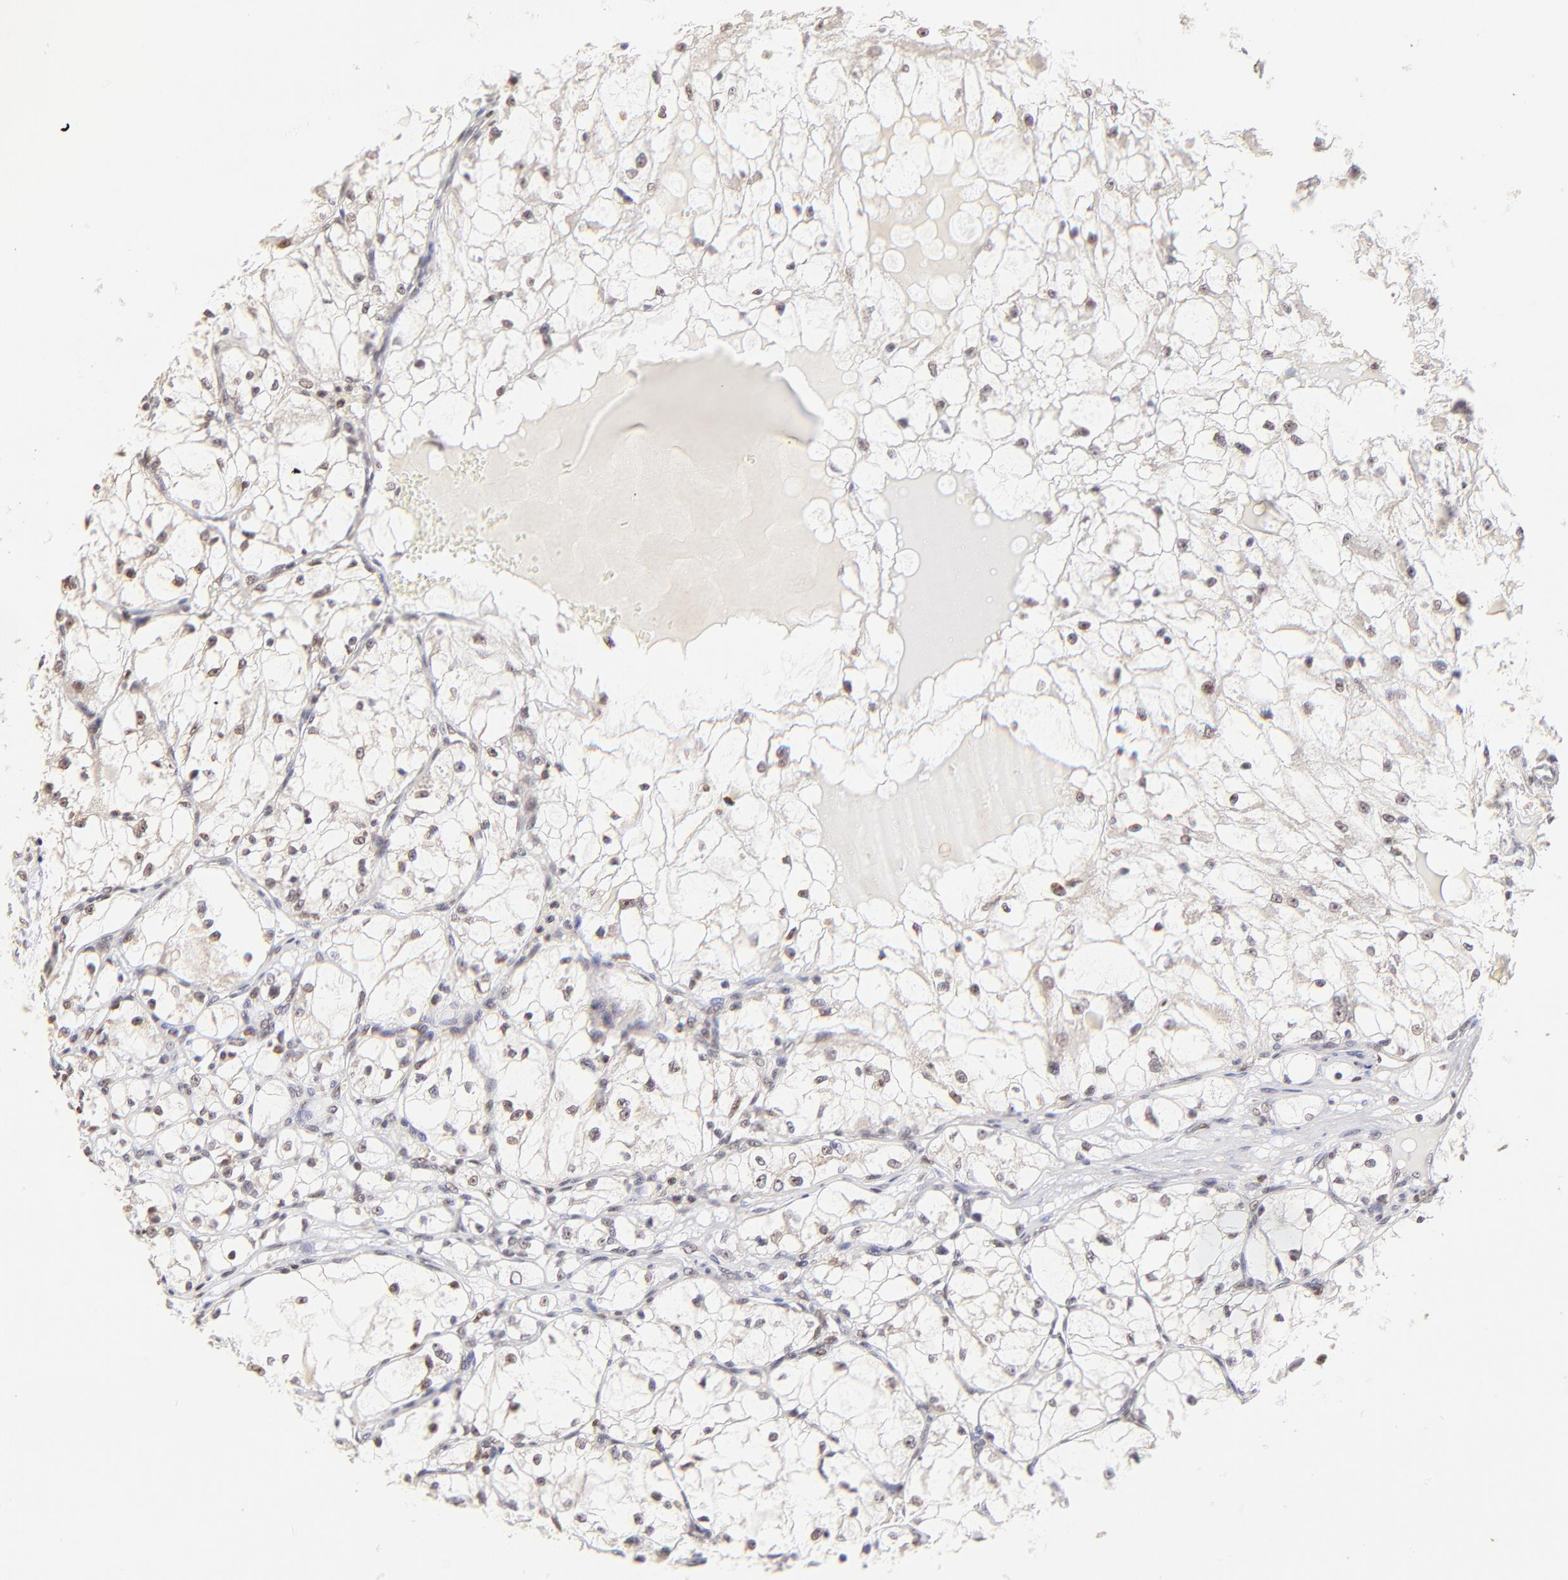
{"staining": {"intensity": "weak", "quantity": "25%-75%", "location": "nuclear"}, "tissue": "renal cancer", "cell_type": "Tumor cells", "image_type": "cancer", "snomed": [{"axis": "morphology", "description": "Adenocarcinoma, NOS"}, {"axis": "topography", "description": "Kidney"}], "caption": "Brown immunohistochemical staining in human renal cancer (adenocarcinoma) displays weak nuclear staining in approximately 25%-75% of tumor cells. (DAB (3,3'-diaminobenzidine) IHC, brown staining for protein, blue staining for nuclei).", "gene": "ZNF670", "patient": {"sex": "male", "age": 61}}